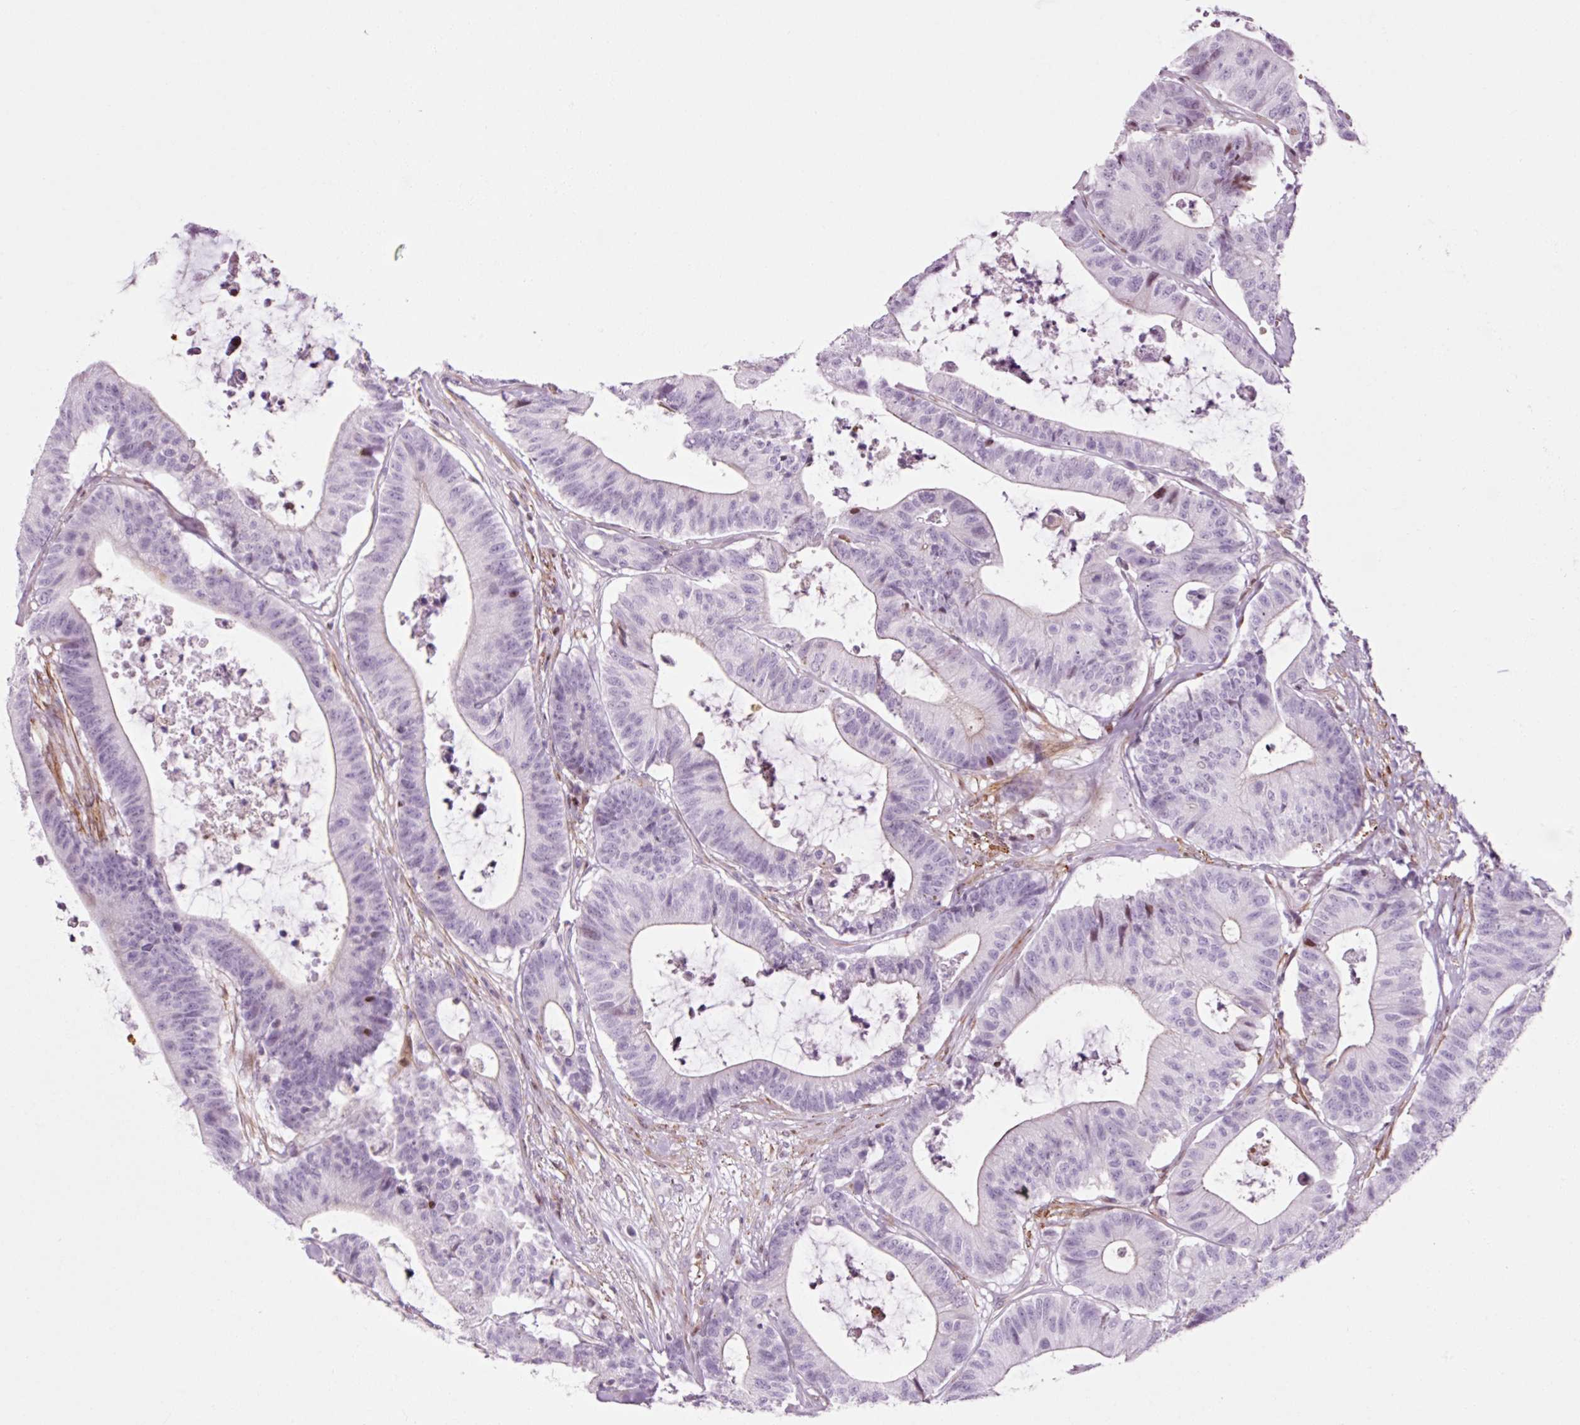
{"staining": {"intensity": "moderate", "quantity": "<25%", "location": "cytoplasmic/membranous"}, "tissue": "colorectal cancer", "cell_type": "Tumor cells", "image_type": "cancer", "snomed": [{"axis": "morphology", "description": "Adenocarcinoma, NOS"}, {"axis": "topography", "description": "Colon"}], "caption": "Protein staining by immunohistochemistry (IHC) exhibits moderate cytoplasmic/membranous positivity in about <25% of tumor cells in colorectal cancer.", "gene": "ANKRD20A1", "patient": {"sex": "female", "age": 84}}